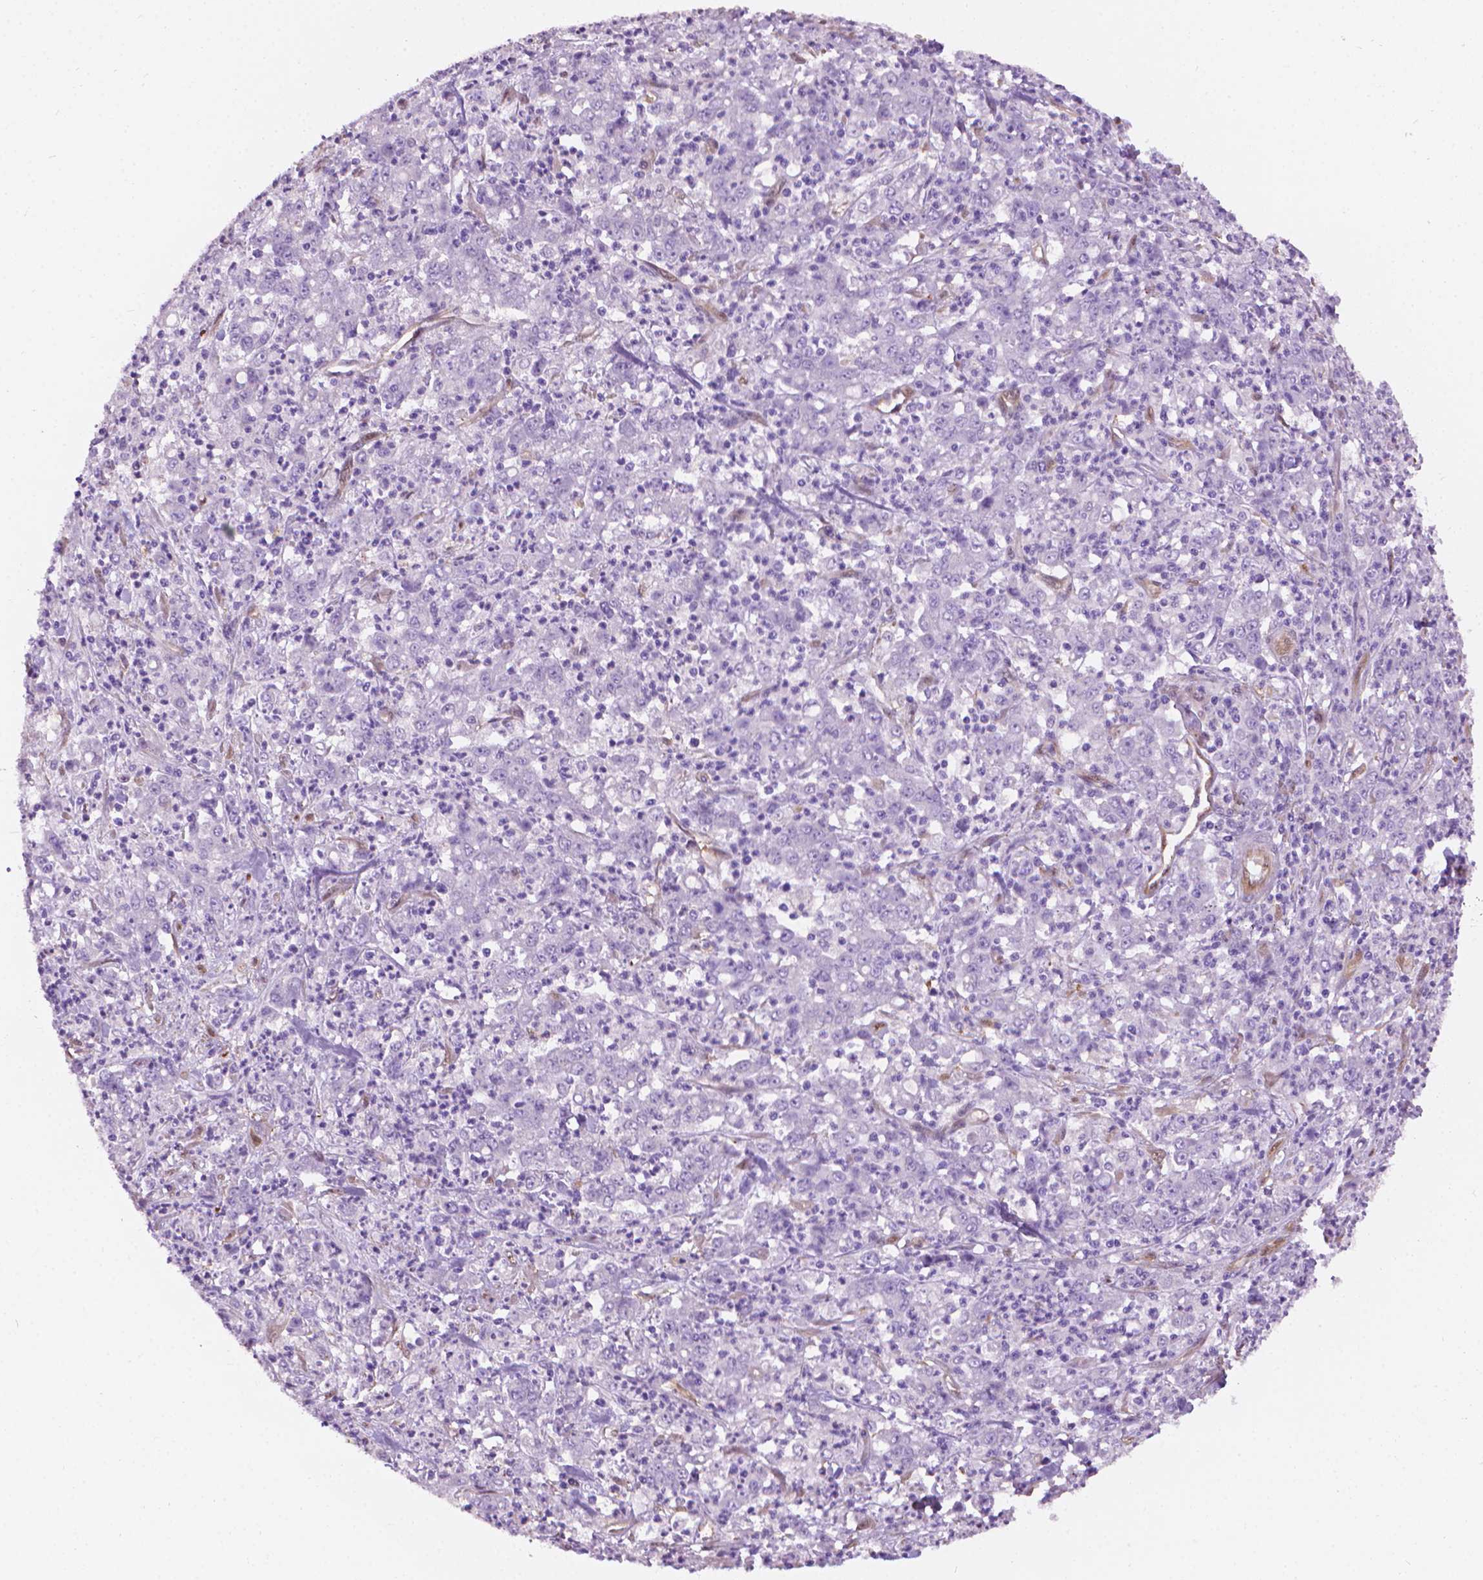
{"staining": {"intensity": "negative", "quantity": "none", "location": "none"}, "tissue": "stomach cancer", "cell_type": "Tumor cells", "image_type": "cancer", "snomed": [{"axis": "morphology", "description": "Adenocarcinoma, NOS"}, {"axis": "topography", "description": "Stomach, lower"}], "caption": "A micrograph of stomach cancer stained for a protein reveals no brown staining in tumor cells.", "gene": "CLIC4", "patient": {"sex": "female", "age": 71}}